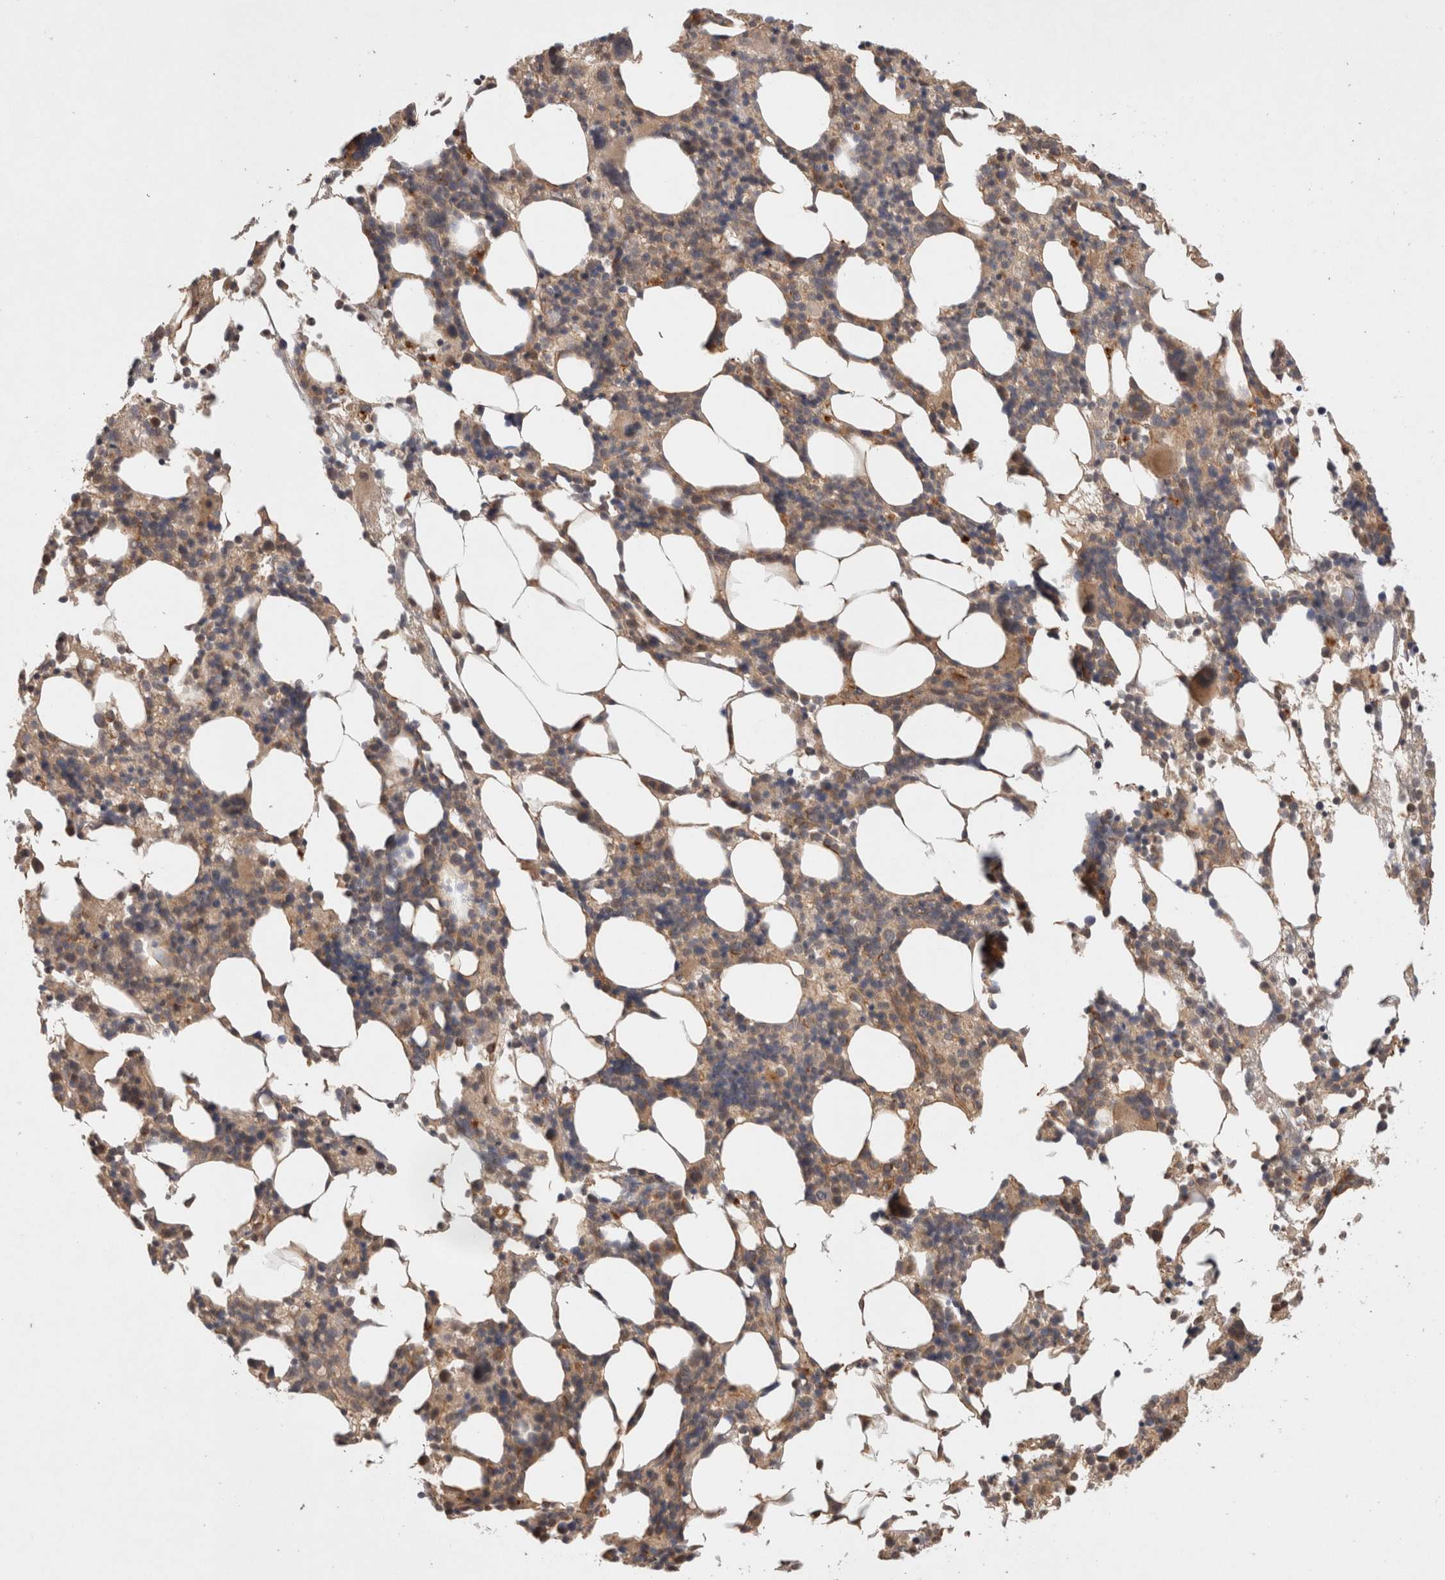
{"staining": {"intensity": "moderate", "quantity": ">75%", "location": "cytoplasmic/membranous"}, "tissue": "bone marrow", "cell_type": "Hematopoietic cells", "image_type": "normal", "snomed": [{"axis": "morphology", "description": "Normal tissue, NOS"}, {"axis": "morphology", "description": "Inflammation, NOS"}, {"axis": "topography", "description": "Bone marrow"}], "caption": "Brown immunohistochemical staining in benign human bone marrow exhibits moderate cytoplasmic/membranous staining in approximately >75% of hematopoietic cells.", "gene": "KLHL20", "patient": {"sex": "male", "age": 55}}